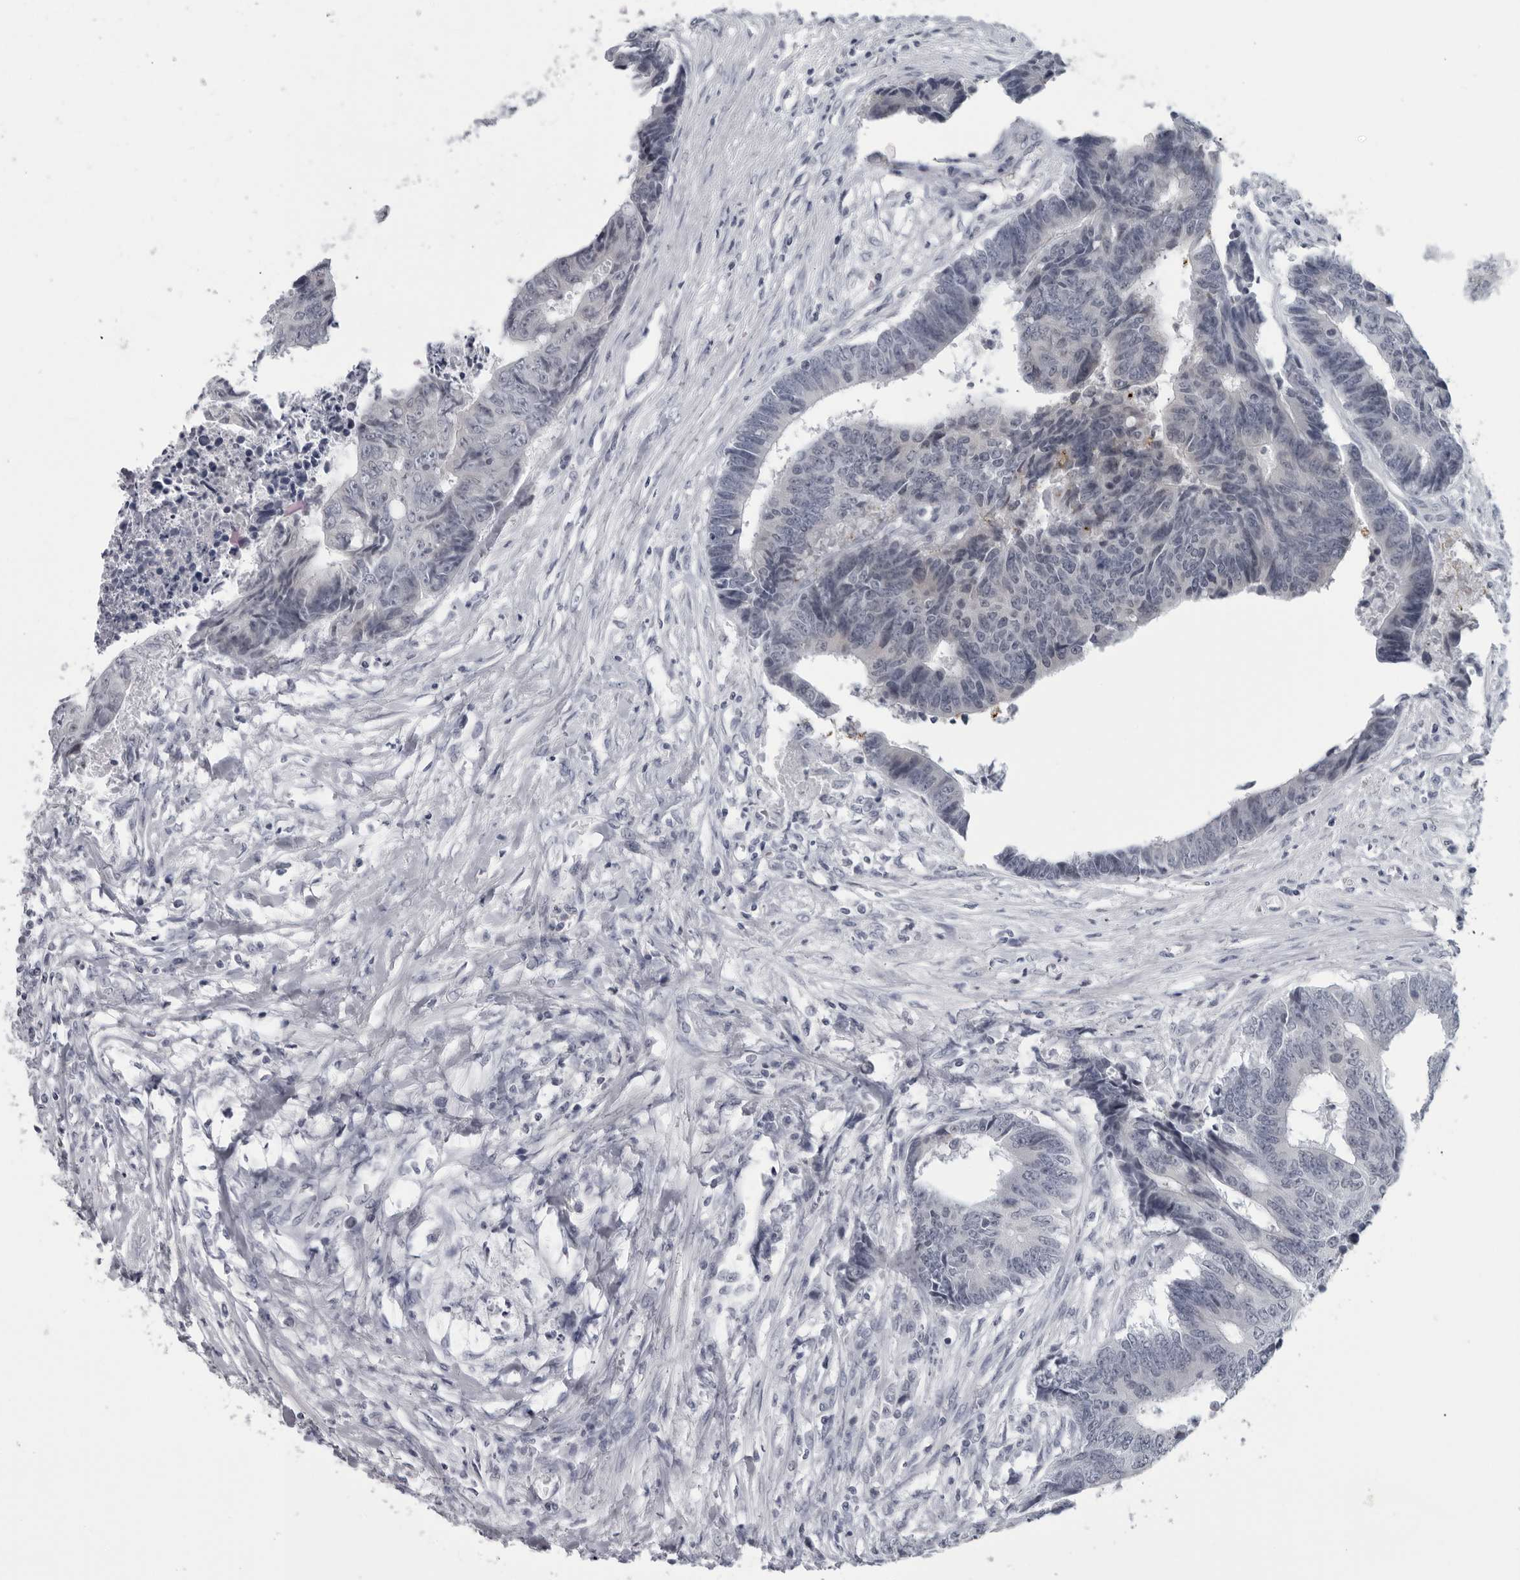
{"staining": {"intensity": "negative", "quantity": "none", "location": "none"}, "tissue": "colorectal cancer", "cell_type": "Tumor cells", "image_type": "cancer", "snomed": [{"axis": "morphology", "description": "Adenocarcinoma, NOS"}, {"axis": "topography", "description": "Rectum"}], "caption": "DAB immunohistochemical staining of colorectal cancer (adenocarcinoma) demonstrates no significant staining in tumor cells. (Stains: DAB immunohistochemistry with hematoxylin counter stain, Microscopy: brightfield microscopy at high magnification).", "gene": "OPLAH", "patient": {"sex": "male", "age": 84}}